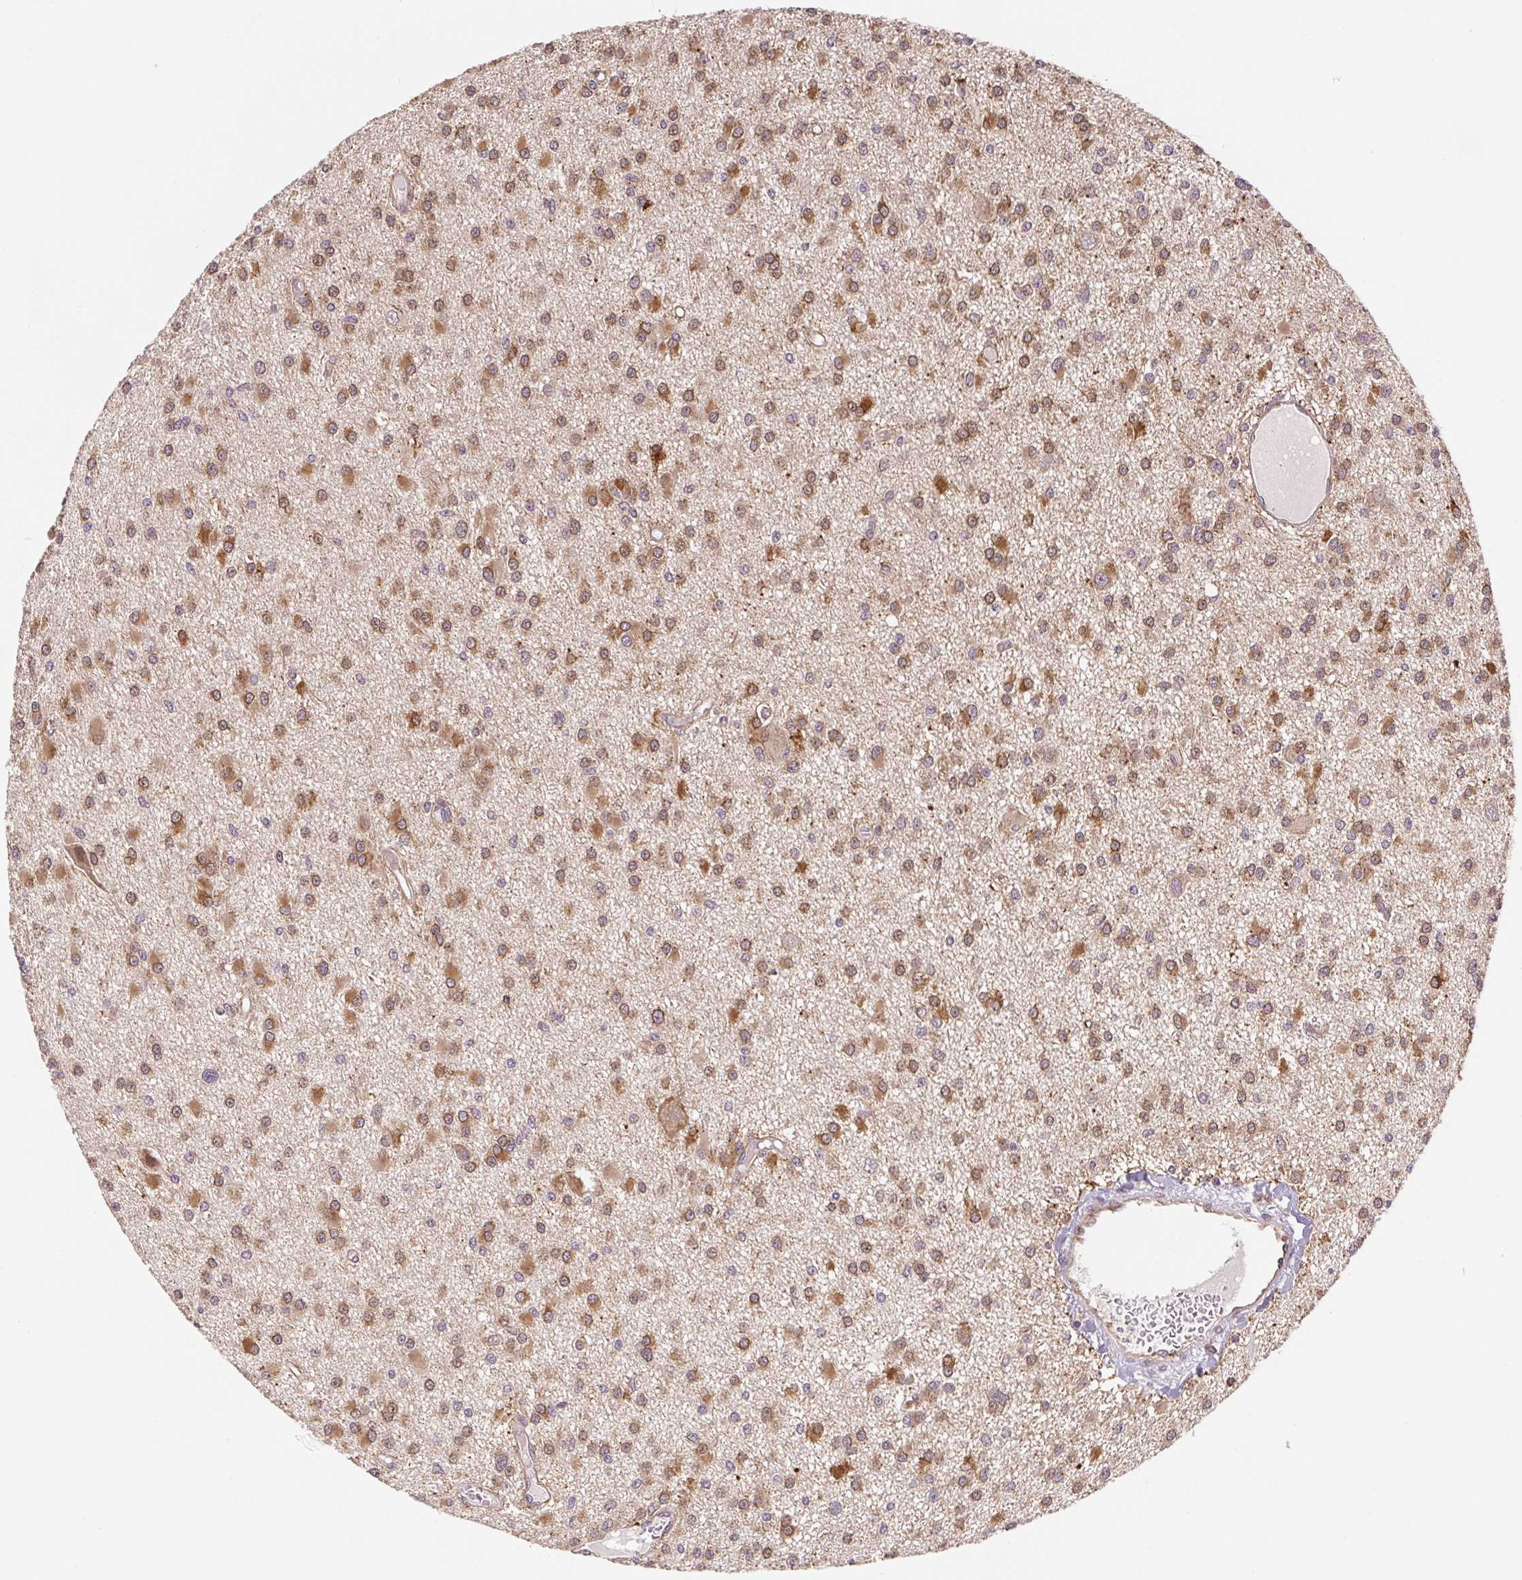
{"staining": {"intensity": "moderate", "quantity": ">75%", "location": "cytoplasmic/membranous"}, "tissue": "glioma", "cell_type": "Tumor cells", "image_type": "cancer", "snomed": [{"axis": "morphology", "description": "Glioma, malignant, High grade"}, {"axis": "topography", "description": "Brain"}], "caption": "Immunohistochemistry of human malignant glioma (high-grade) reveals medium levels of moderate cytoplasmic/membranous staining in about >75% of tumor cells.", "gene": "LYPD5", "patient": {"sex": "male", "age": 54}}